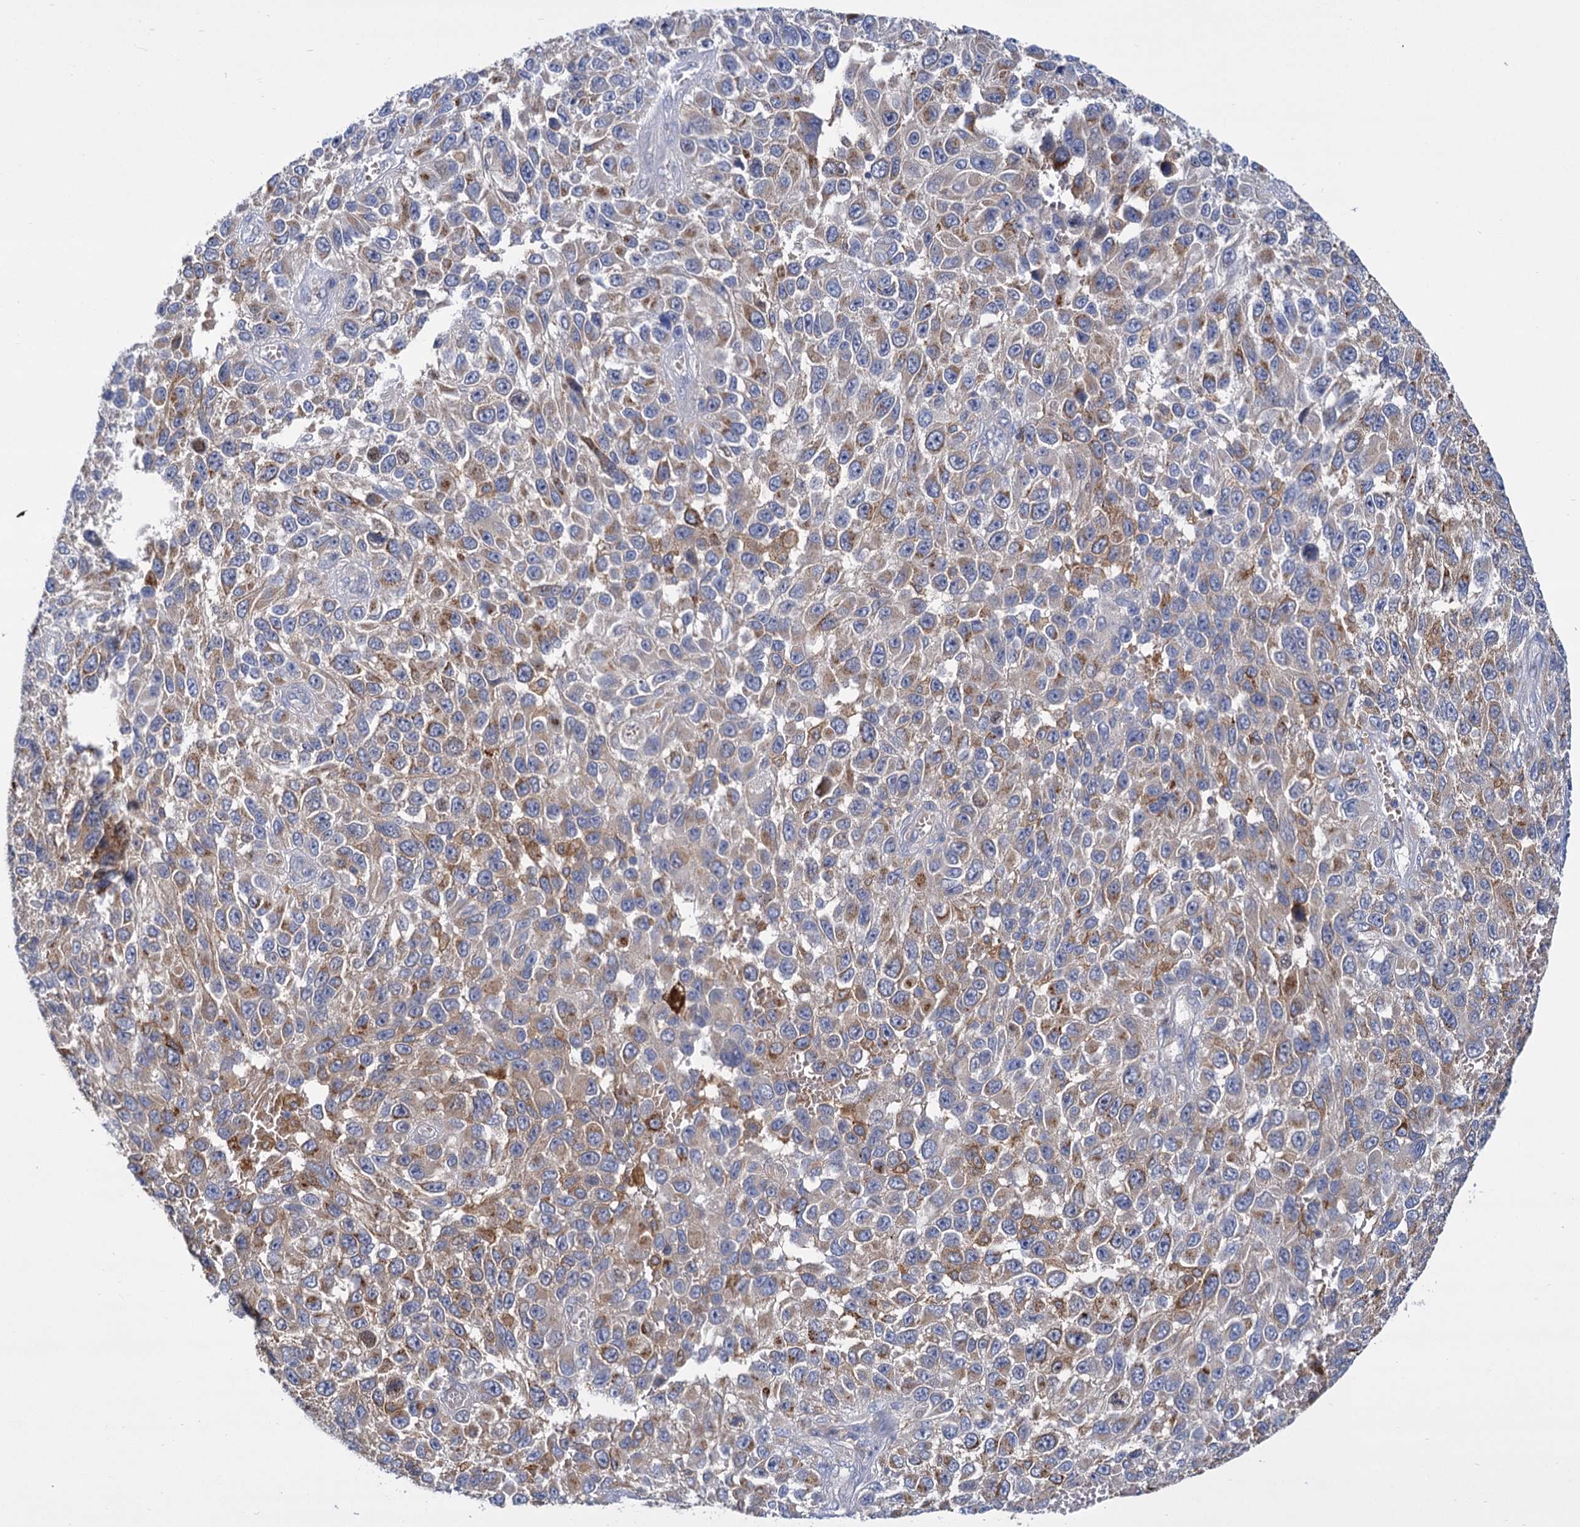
{"staining": {"intensity": "moderate", "quantity": "25%-75%", "location": "cytoplasmic/membranous"}, "tissue": "melanoma", "cell_type": "Tumor cells", "image_type": "cancer", "snomed": [{"axis": "morphology", "description": "Normal tissue, NOS"}, {"axis": "morphology", "description": "Malignant melanoma, NOS"}, {"axis": "topography", "description": "Skin"}], "caption": "Immunohistochemical staining of human melanoma shows medium levels of moderate cytoplasmic/membranous expression in approximately 25%-75% of tumor cells.", "gene": "GCLC", "patient": {"sex": "female", "age": 96}}